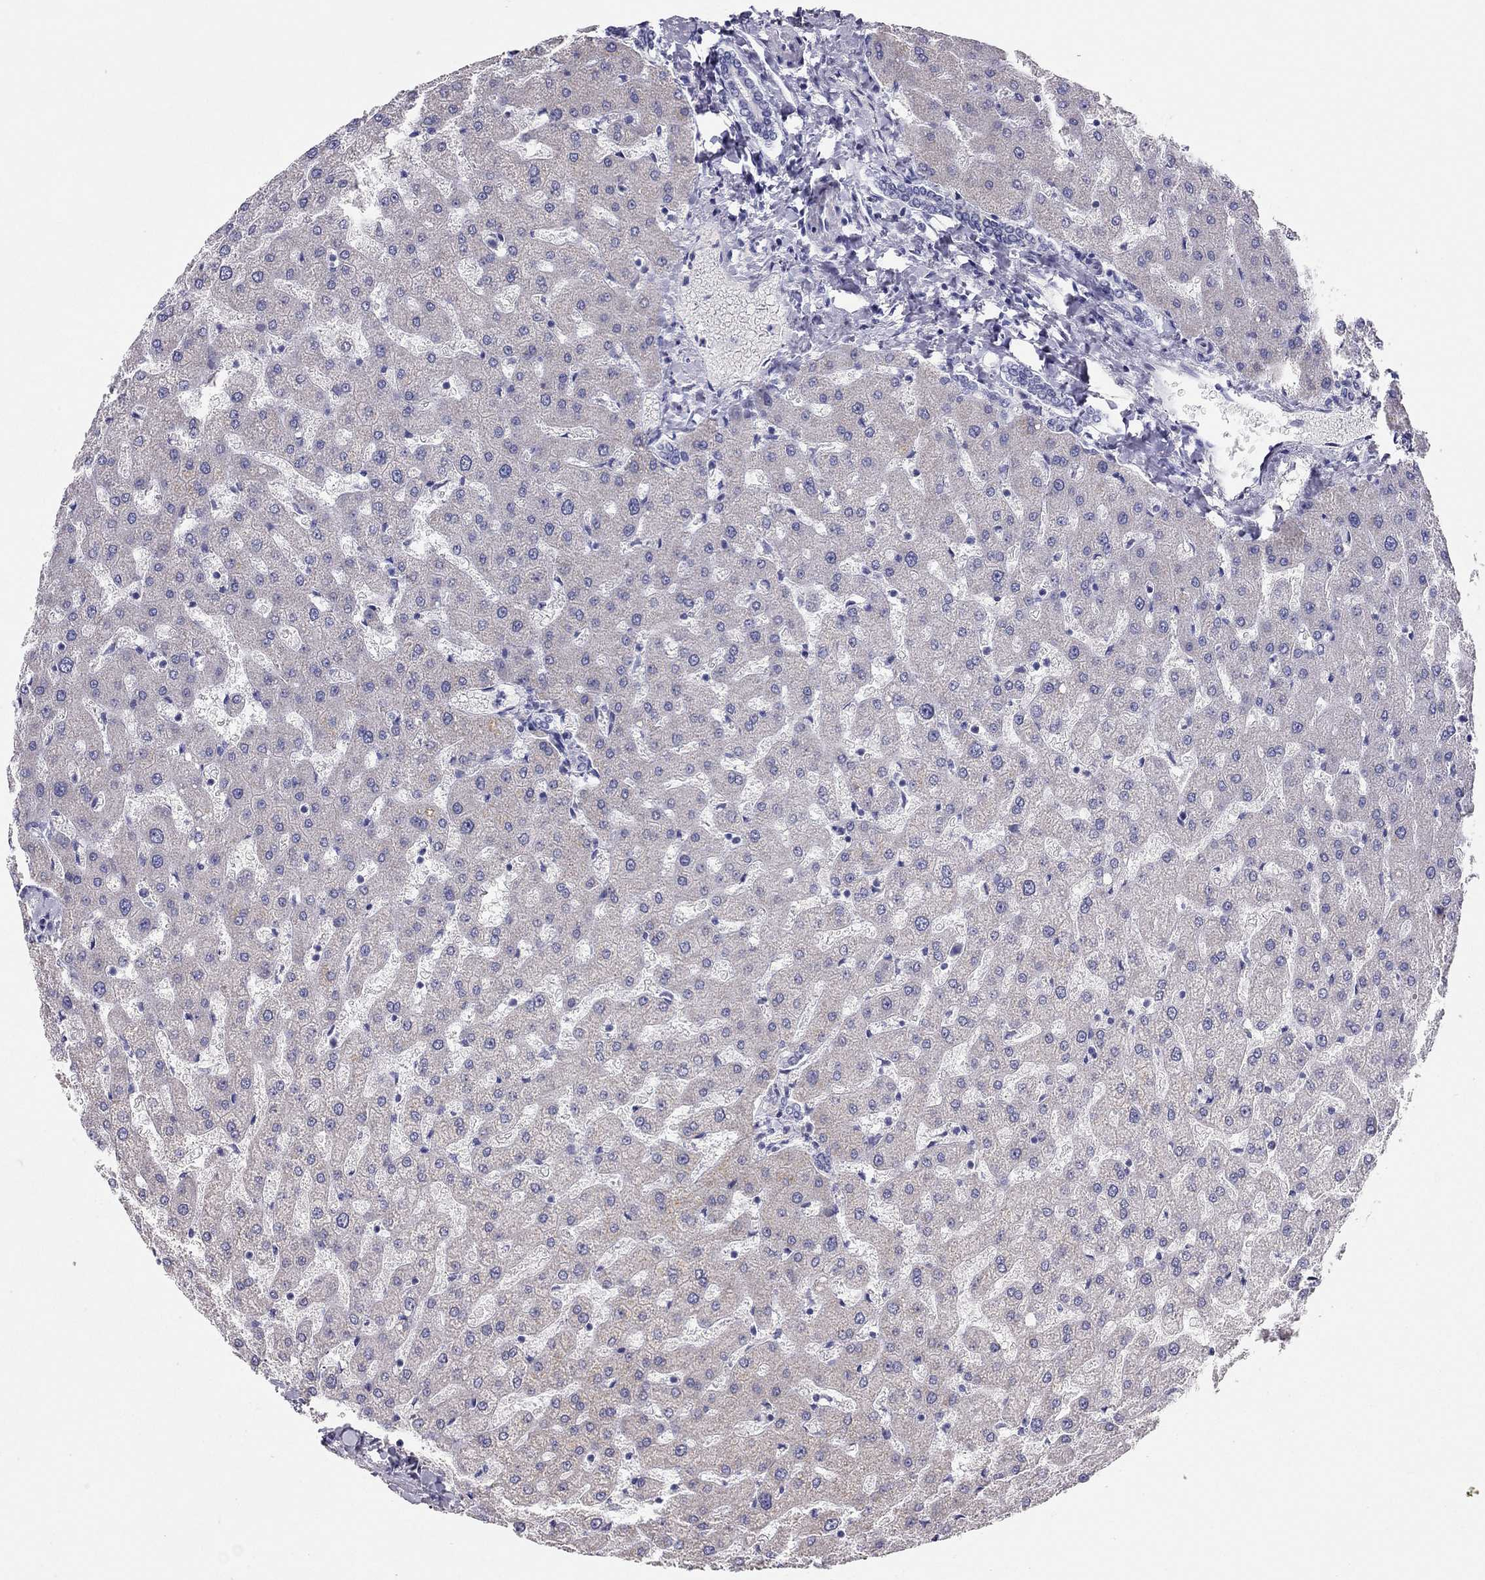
{"staining": {"intensity": "negative", "quantity": "none", "location": "none"}, "tissue": "liver", "cell_type": "Cholangiocytes", "image_type": "normal", "snomed": [{"axis": "morphology", "description": "Normal tissue, NOS"}, {"axis": "topography", "description": "Liver"}], "caption": "Micrograph shows no protein expression in cholangiocytes of benign liver.", "gene": "KCNV2", "patient": {"sex": "female", "age": 50}}